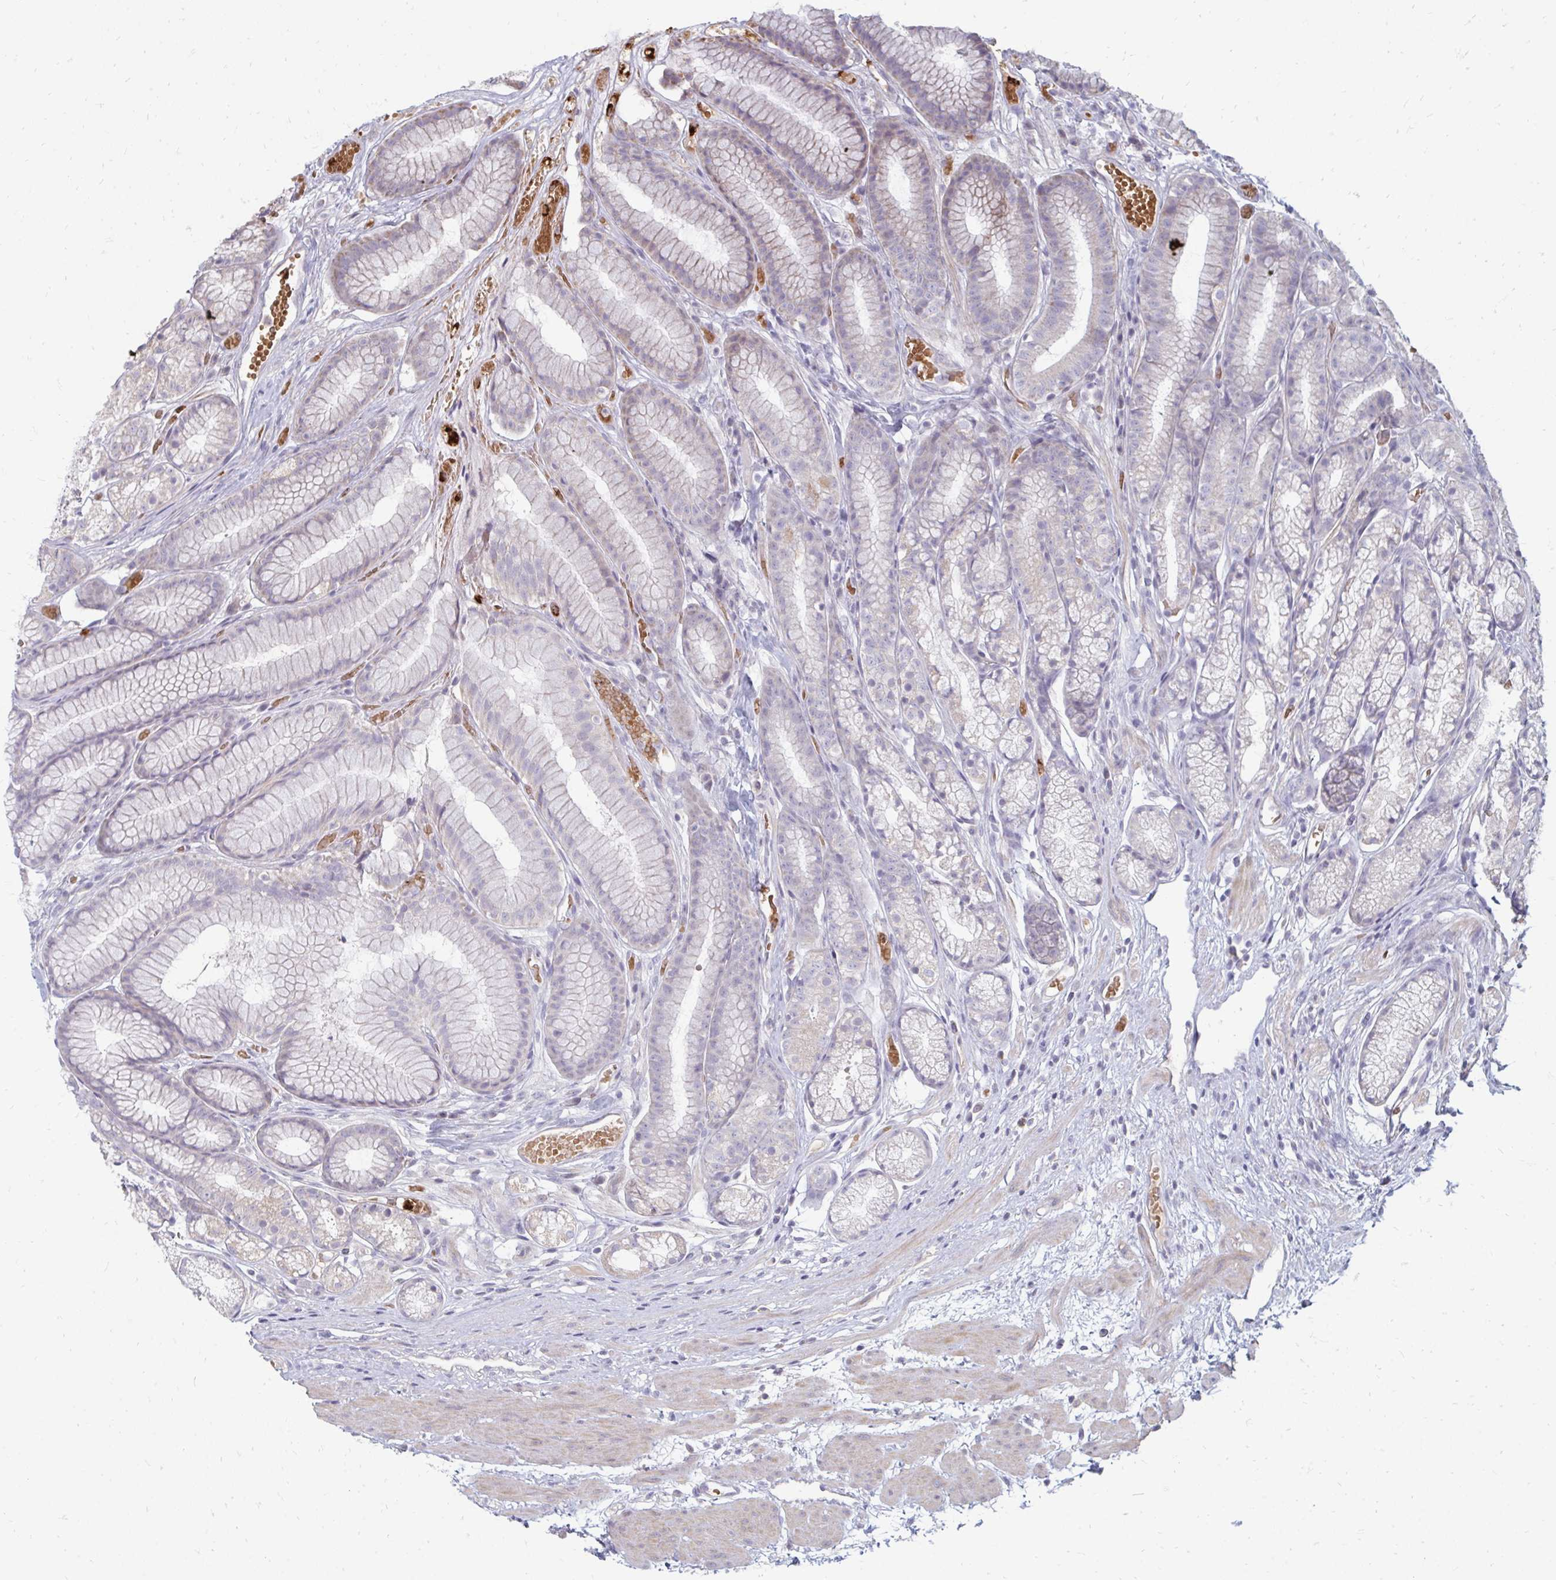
{"staining": {"intensity": "weak", "quantity": "25%-75%", "location": "cytoplasmic/membranous"}, "tissue": "stomach", "cell_type": "Glandular cells", "image_type": "normal", "snomed": [{"axis": "morphology", "description": "Normal tissue, NOS"}, {"axis": "topography", "description": "Smooth muscle"}, {"axis": "topography", "description": "Stomach"}], "caption": "This micrograph displays immunohistochemistry staining of benign human stomach, with low weak cytoplasmic/membranous expression in about 25%-75% of glandular cells.", "gene": "RAB33A", "patient": {"sex": "male", "age": 70}}